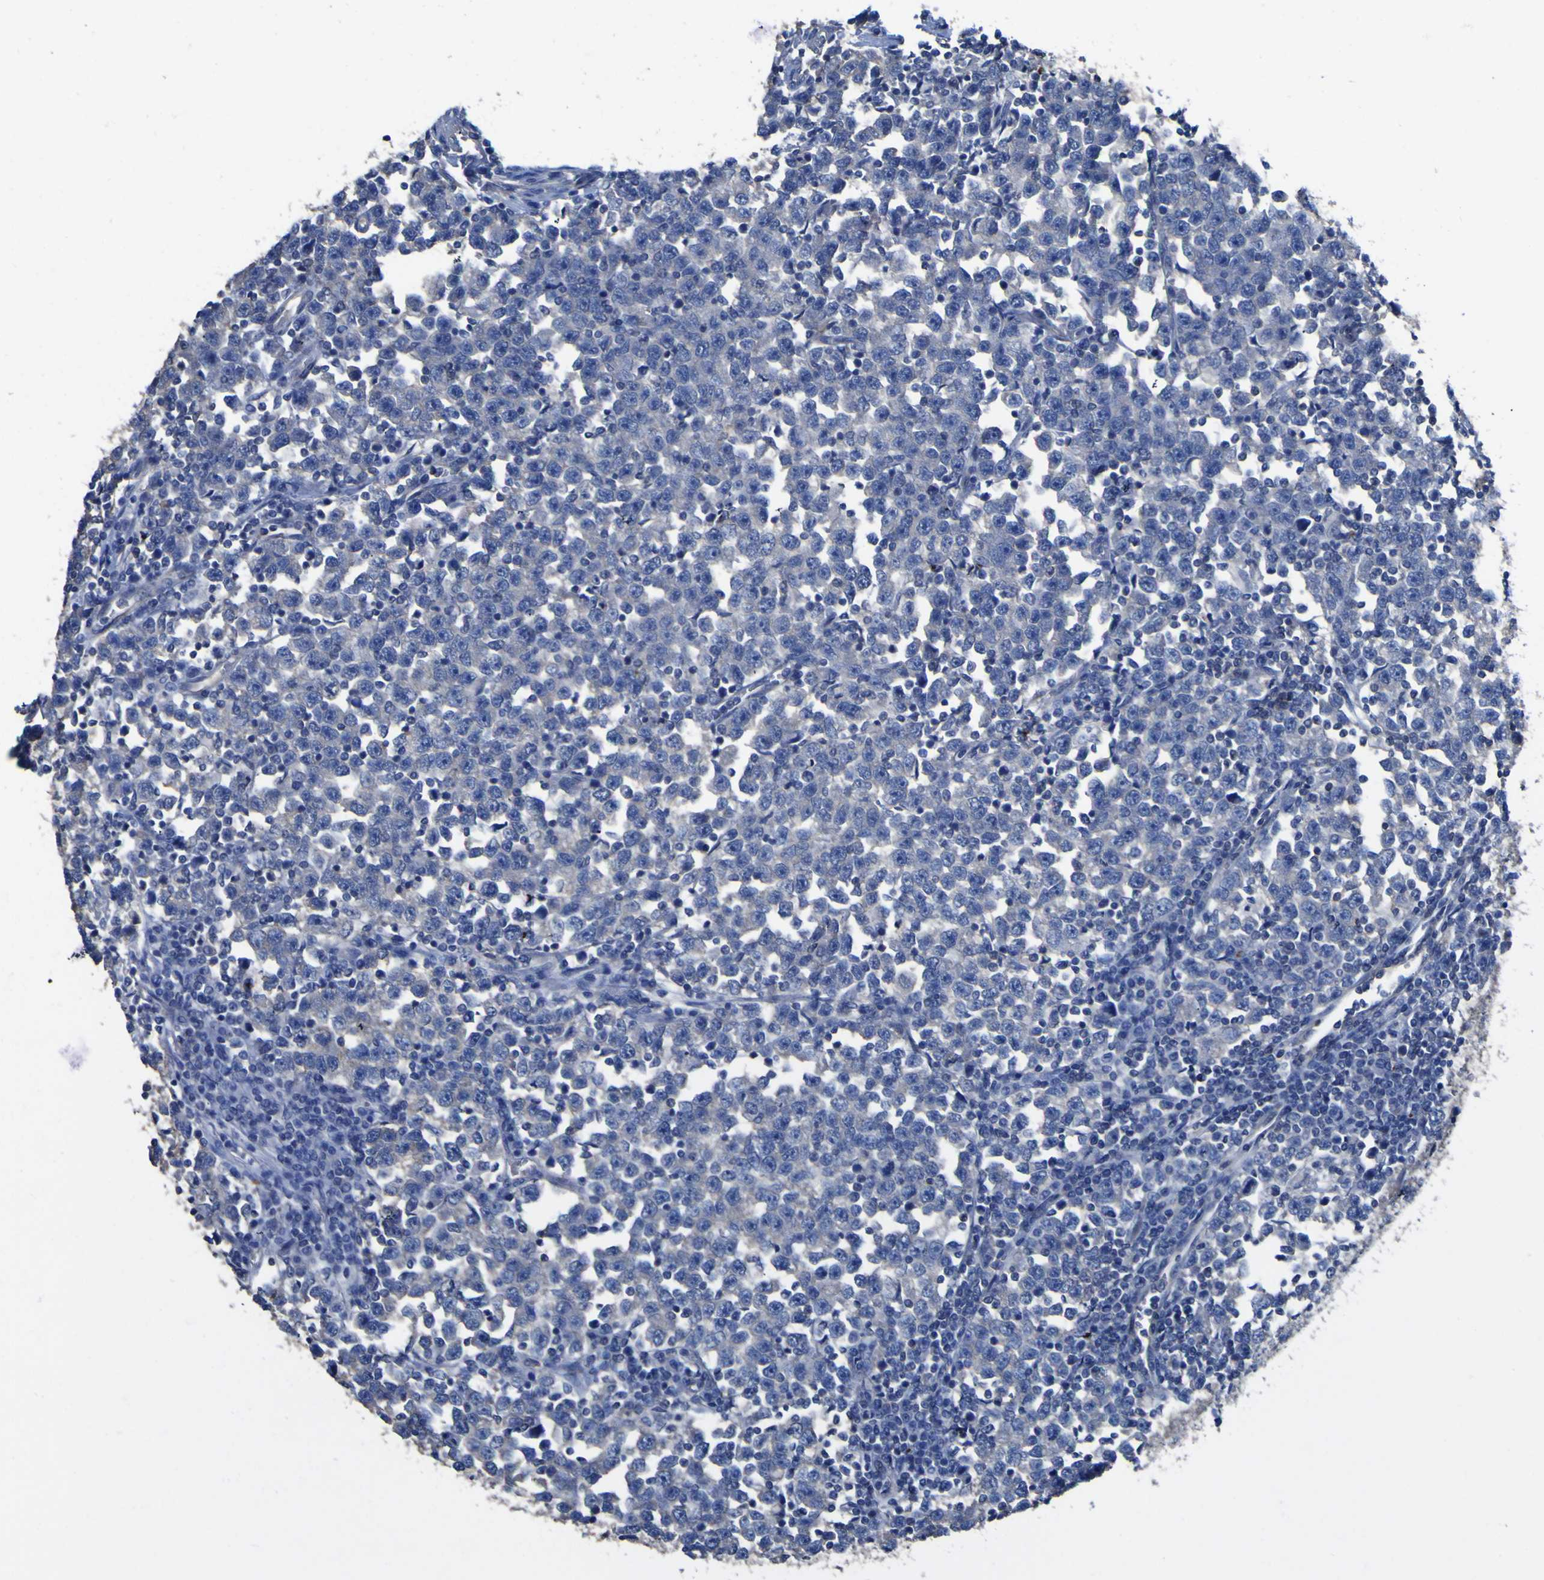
{"staining": {"intensity": "negative", "quantity": "none", "location": "none"}, "tissue": "testis cancer", "cell_type": "Tumor cells", "image_type": "cancer", "snomed": [{"axis": "morphology", "description": "Seminoma, NOS"}, {"axis": "topography", "description": "Testis"}], "caption": "Protein analysis of testis cancer shows no significant positivity in tumor cells.", "gene": "AGO4", "patient": {"sex": "male", "age": 43}}